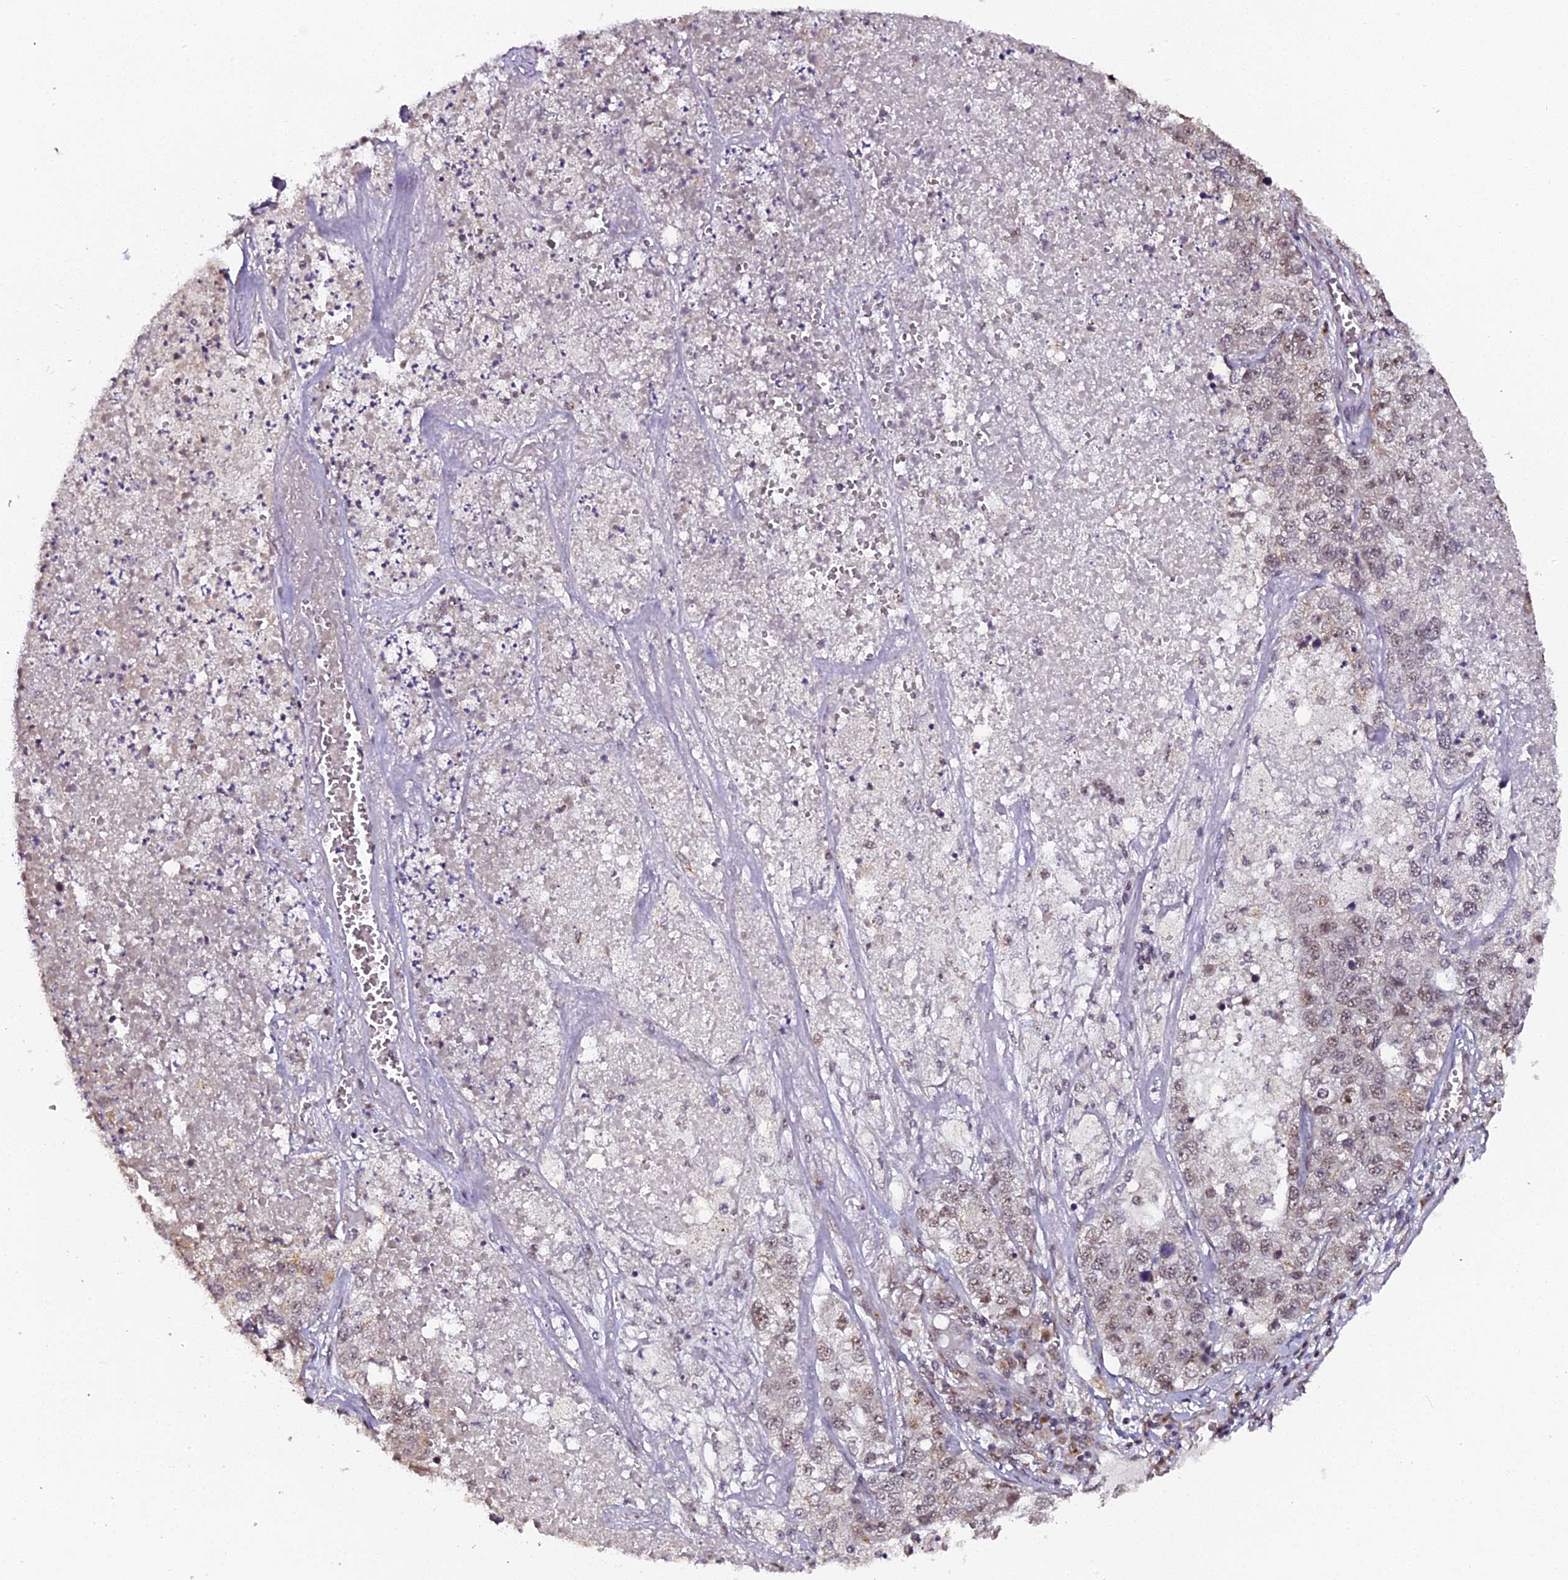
{"staining": {"intensity": "weak", "quantity": "25%-75%", "location": "nuclear"}, "tissue": "lung cancer", "cell_type": "Tumor cells", "image_type": "cancer", "snomed": [{"axis": "morphology", "description": "Adenocarcinoma, NOS"}, {"axis": "topography", "description": "Lung"}], "caption": "Protein analysis of lung adenocarcinoma tissue shows weak nuclear expression in about 25%-75% of tumor cells. Using DAB (3,3'-diaminobenzidine) (brown) and hematoxylin (blue) stains, captured at high magnification using brightfield microscopy.", "gene": "NCBP1", "patient": {"sex": "male", "age": 49}}